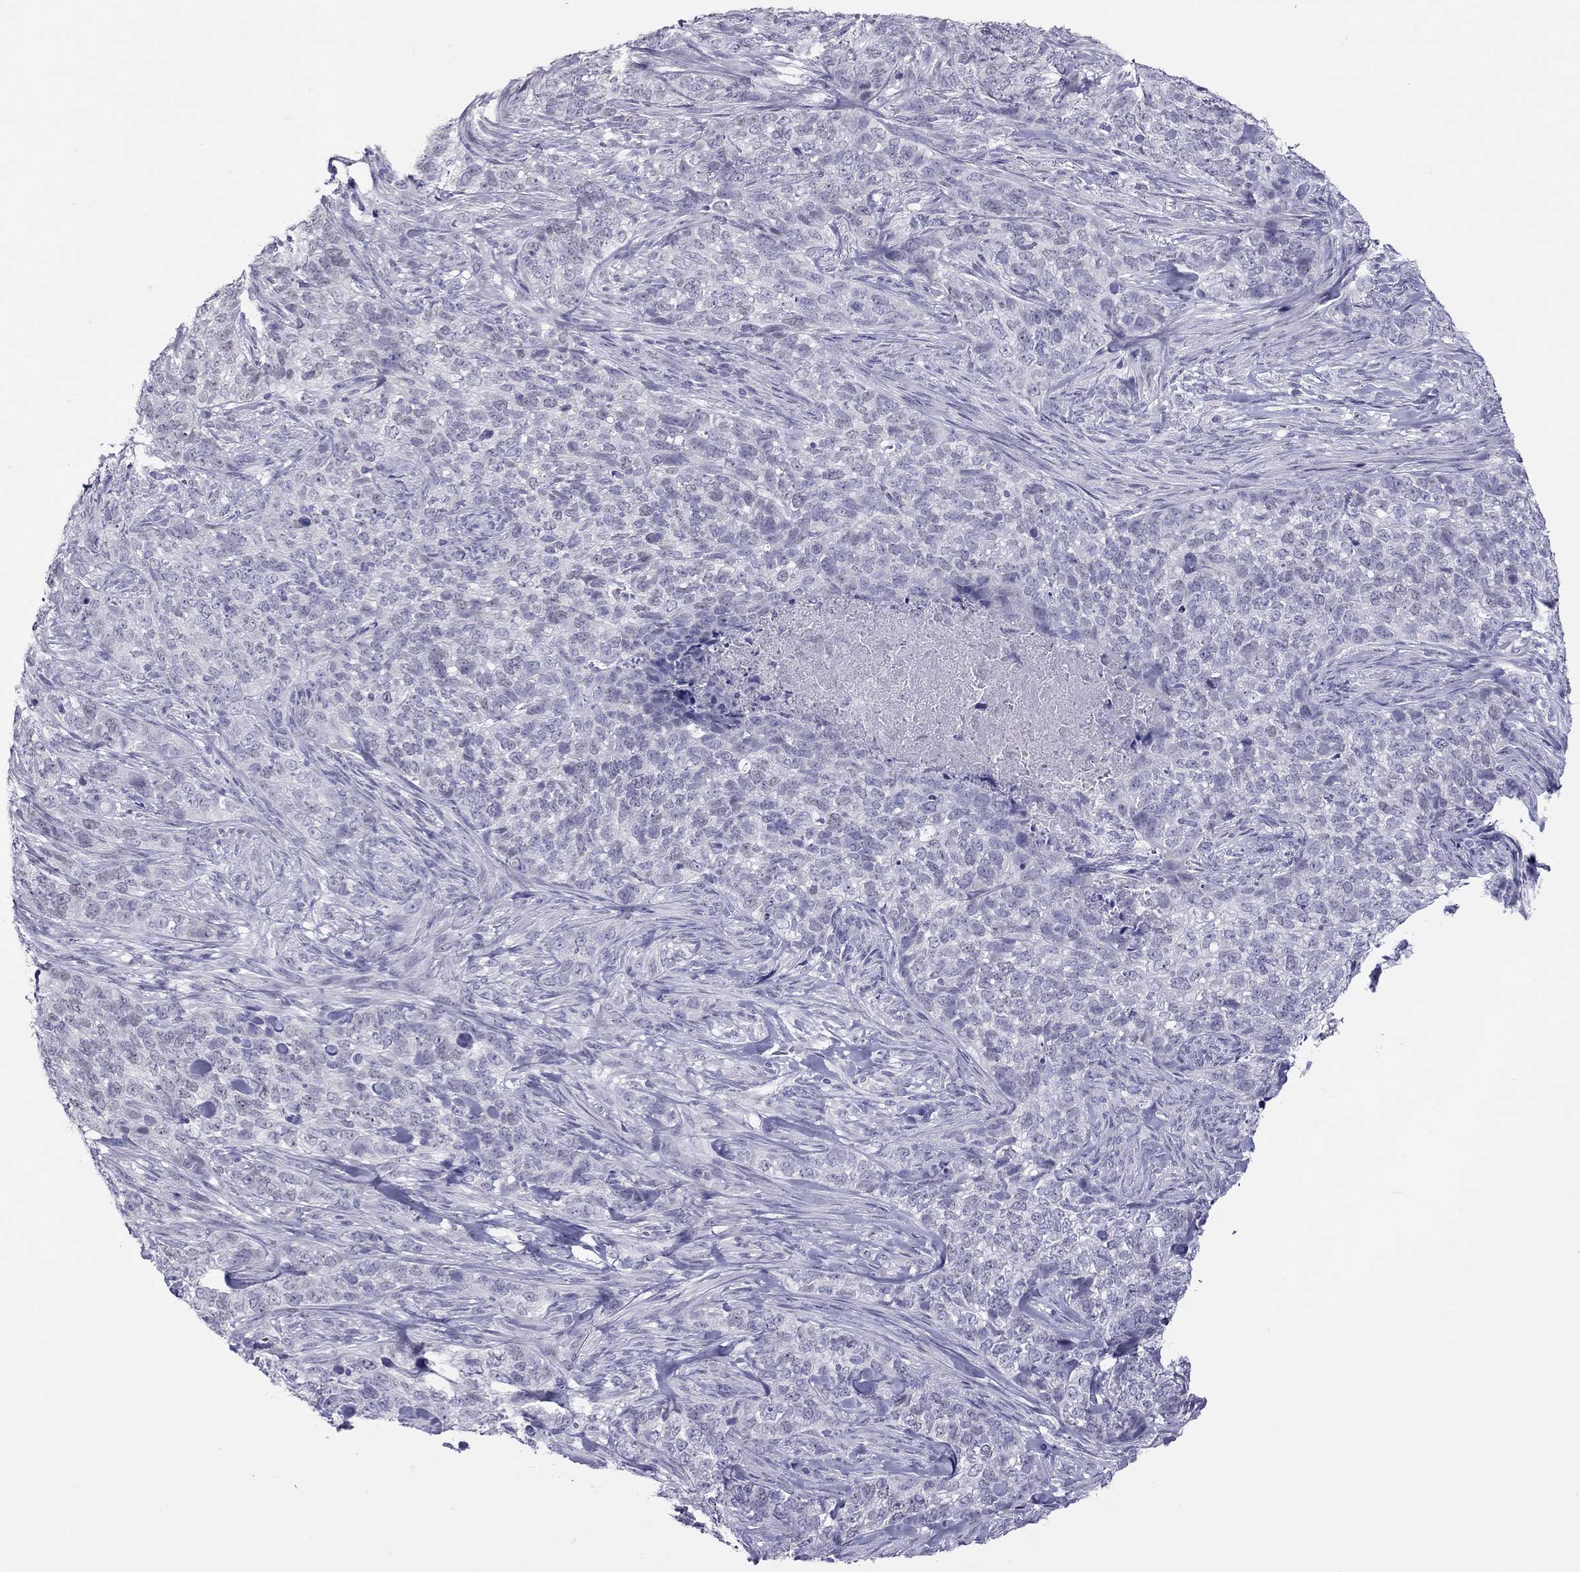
{"staining": {"intensity": "negative", "quantity": "none", "location": "none"}, "tissue": "skin cancer", "cell_type": "Tumor cells", "image_type": "cancer", "snomed": [{"axis": "morphology", "description": "Basal cell carcinoma"}, {"axis": "topography", "description": "Skin"}], "caption": "An IHC micrograph of skin cancer is shown. There is no staining in tumor cells of skin cancer.", "gene": "TEX14", "patient": {"sex": "female", "age": 69}}